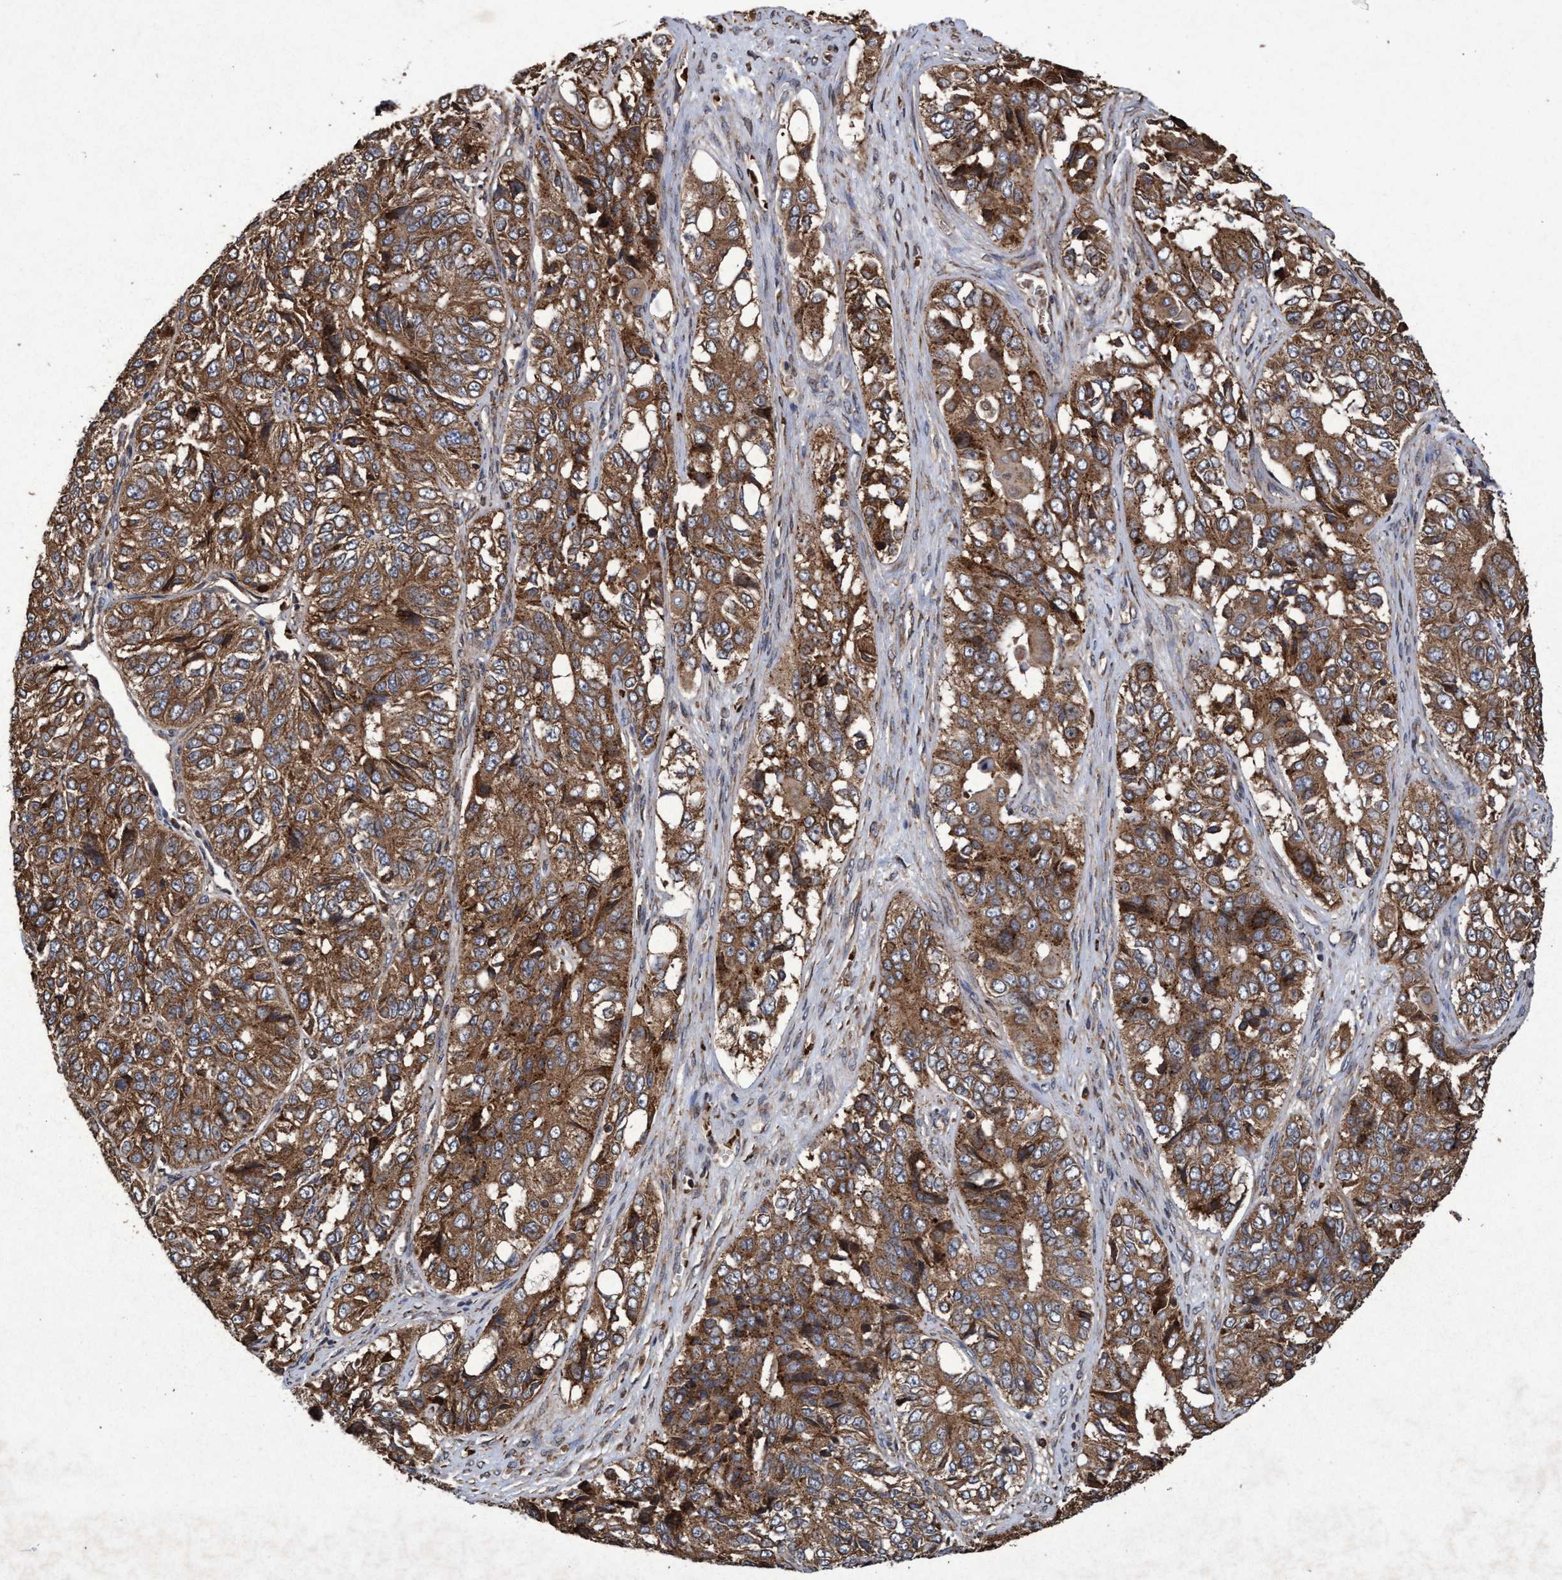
{"staining": {"intensity": "moderate", "quantity": ">75%", "location": "cytoplasmic/membranous"}, "tissue": "ovarian cancer", "cell_type": "Tumor cells", "image_type": "cancer", "snomed": [{"axis": "morphology", "description": "Carcinoma, endometroid"}, {"axis": "topography", "description": "Ovary"}], "caption": "Ovarian cancer stained for a protein (brown) reveals moderate cytoplasmic/membranous positive expression in approximately >75% of tumor cells.", "gene": "CHMP6", "patient": {"sex": "female", "age": 51}}